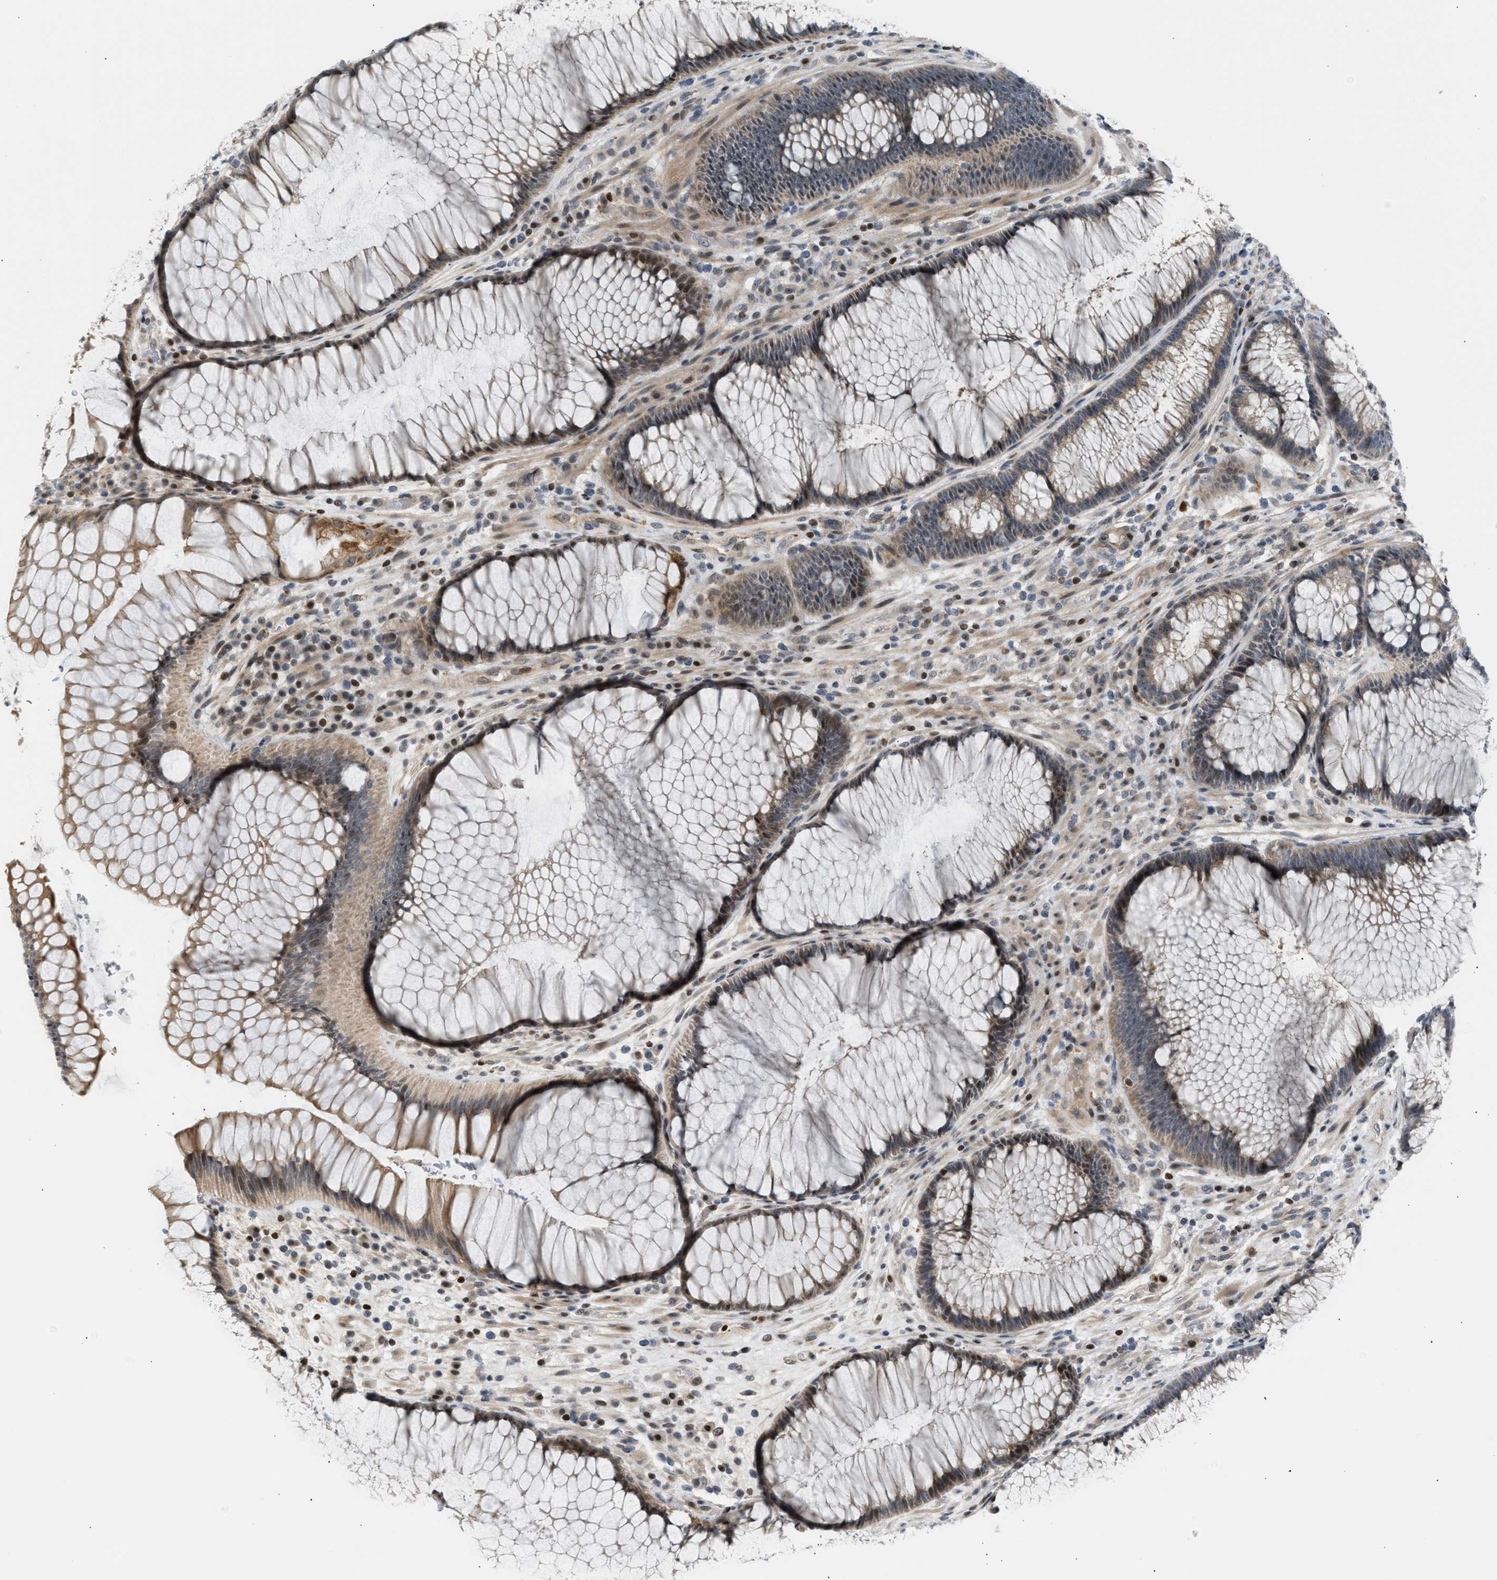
{"staining": {"intensity": "moderate", "quantity": "25%-75%", "location": "cytoplasmic/membranous,nuclear"}, "tissue": "rectum", "cell_type": "Glandular cells", "image_type": "normal", "snomed": [{"axis": "morphology", "description": "Normal tissue, NOS"}, {"axis": "topography", "description": "Rectum"}], "caption": "Moderate cytoplasmic/membranous,nuclear expression is present in approximately 25%-75% of glandular cells in normal rectum.", "gene": "NPS", "patient": {"sex": "male", "age": 51}}